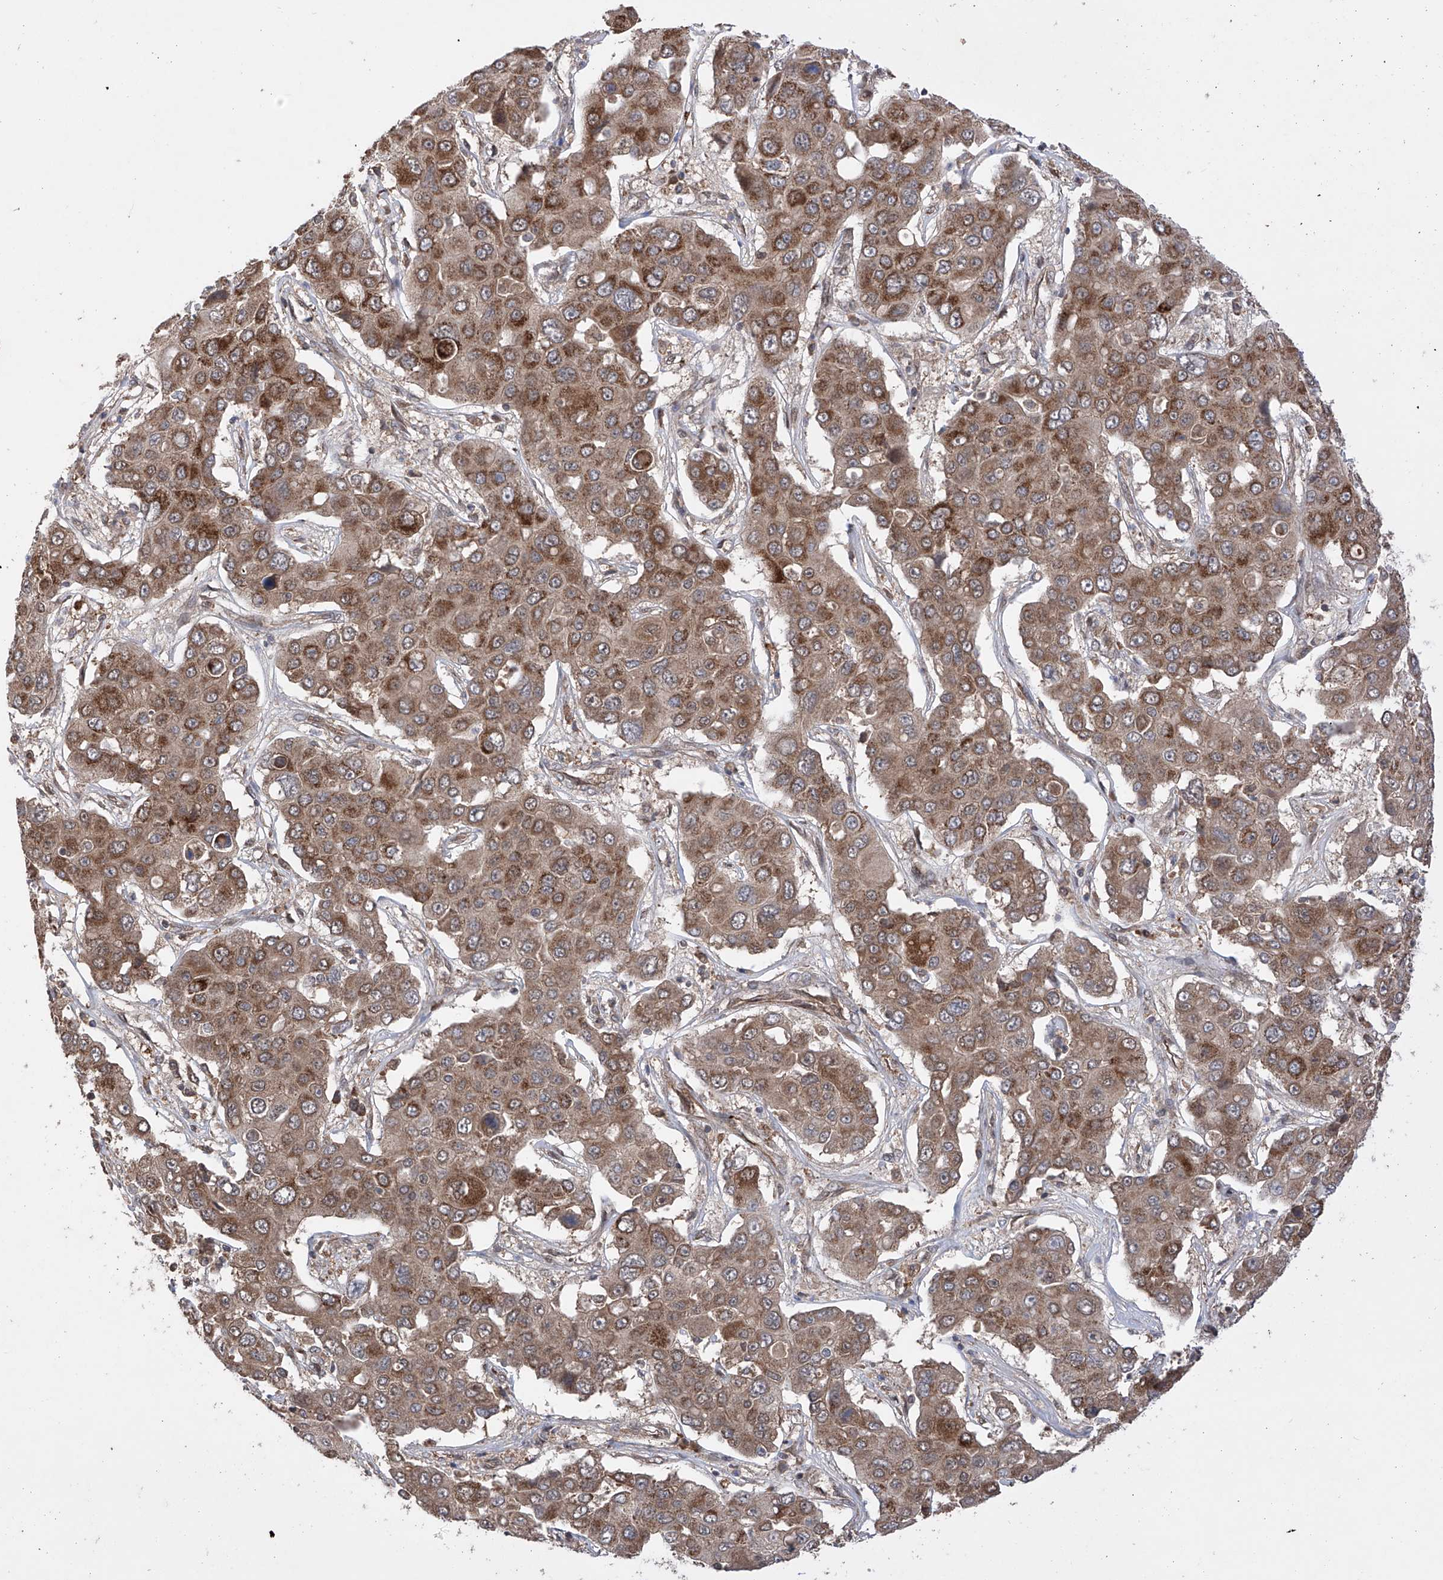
{"staining": {"intensity": "strong", "quantity": ">75%", "location": "cytoplasmic/membranous"}, "tissue": "liver cancer", "cell_type": "Tumor cells", "image_type": "cancer", "snomed": [{"axis": "morphology", "description": "Cholangiocarcinoma"}, {"axis": "topography", "description": "Liver"}], "caption": "Immunohistochemical staining of human liver cancer exhibits high levels of strong cytoplasmic/membranous staining in about >75% of tumor cells.", "gene": "SDHAF4", "patient": {"sex": "male", "age": 67}}